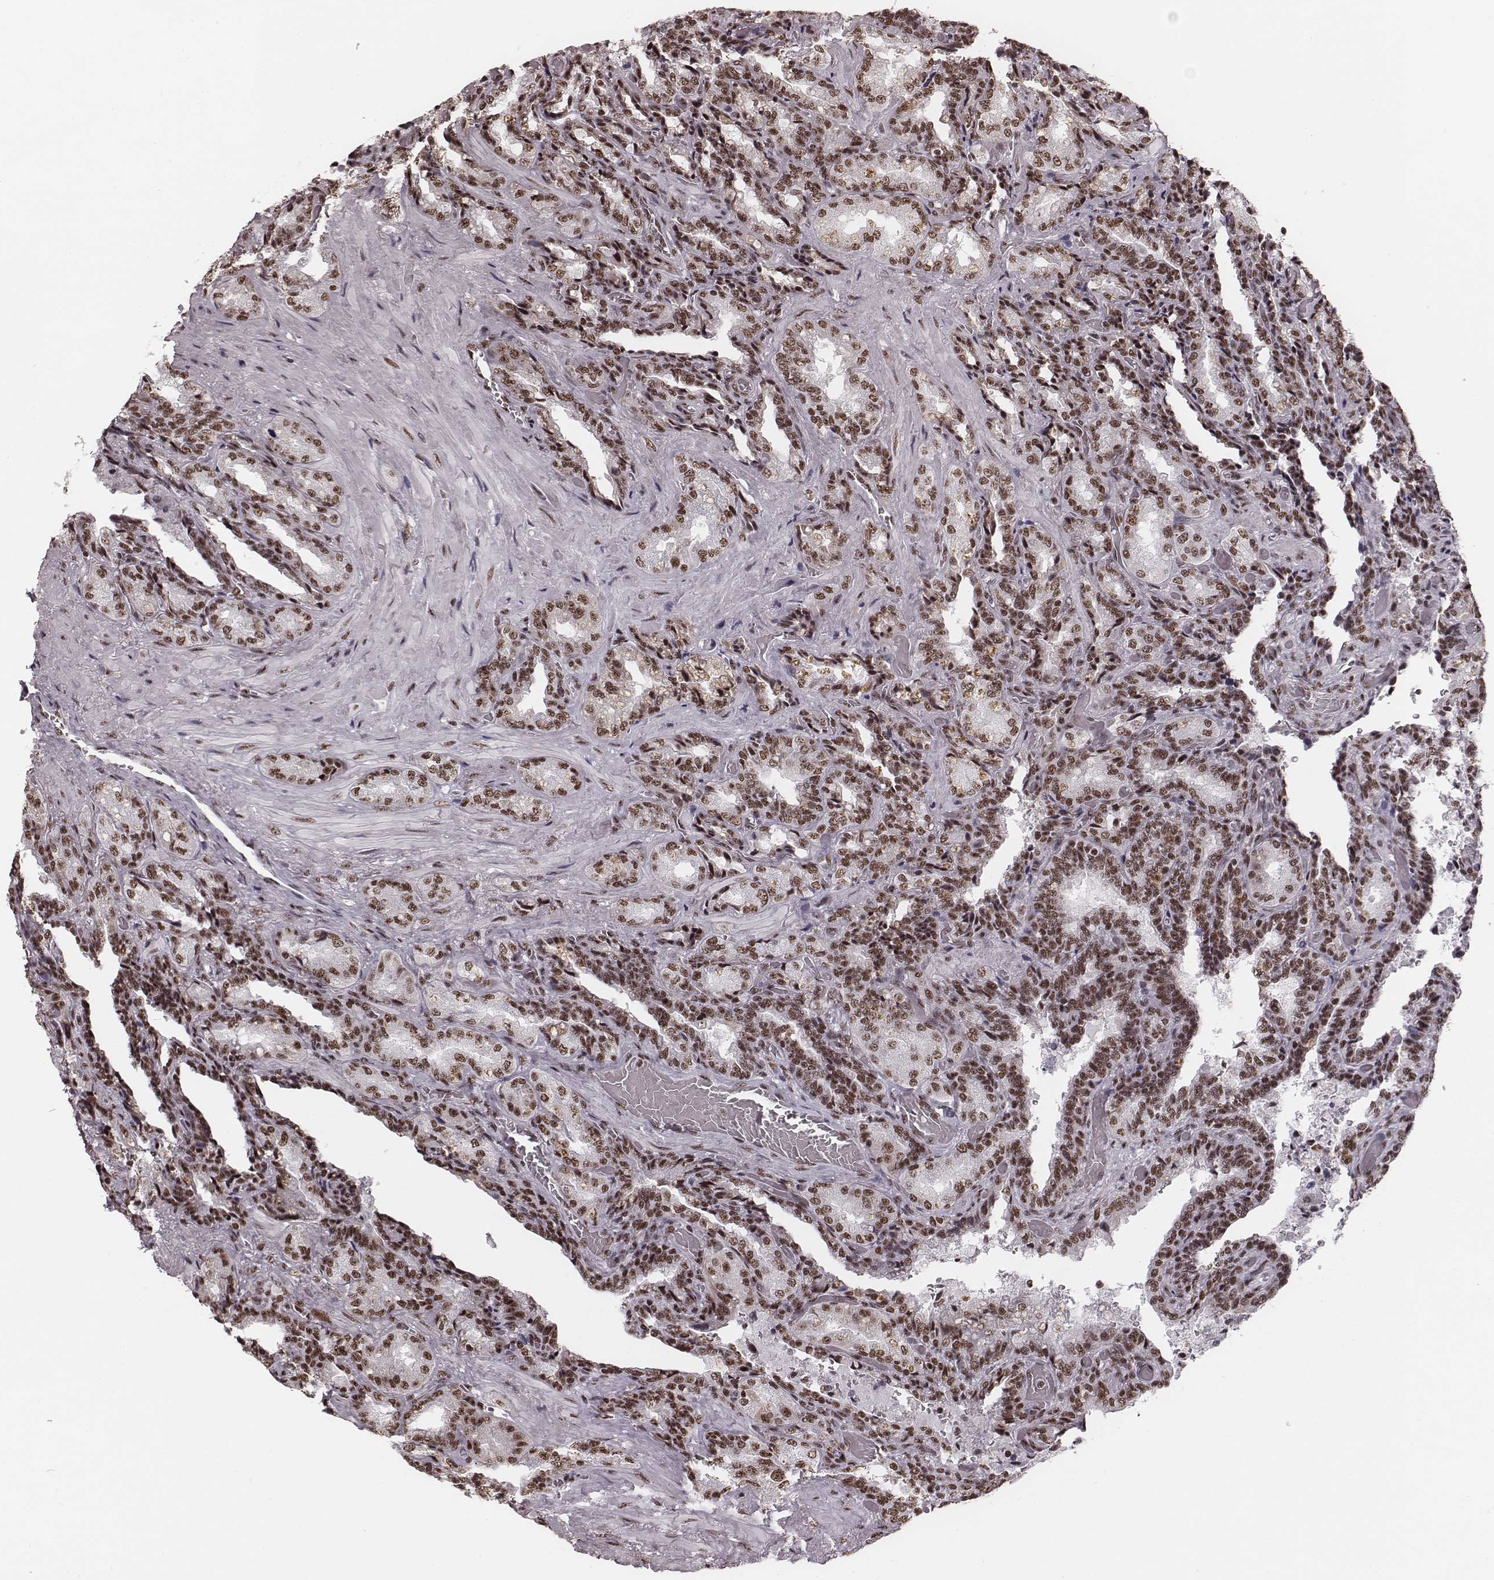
{"staining": {"intensity": "moderate", "quantity": ">75%", "location": "nuclear"}, "tissue": "seminal vesicle", "cell_type": "Glandular cells", "image_type": "normal", "snomed": [{"axis": "morphology", "description": "Normal tissue, NOS"}, {"axis": "topography", "description": "Seminal veicle"}], "caption": "Seminal vesicle stained with DAB IHC exhibits medium levels of moderate nuclear positivity in about >75% of glandular cells. (Brightfield microscopy of DAB IHC at high magnification).", "gene": "LUC7L", "patient": {"sex": "male", "age": 68}}